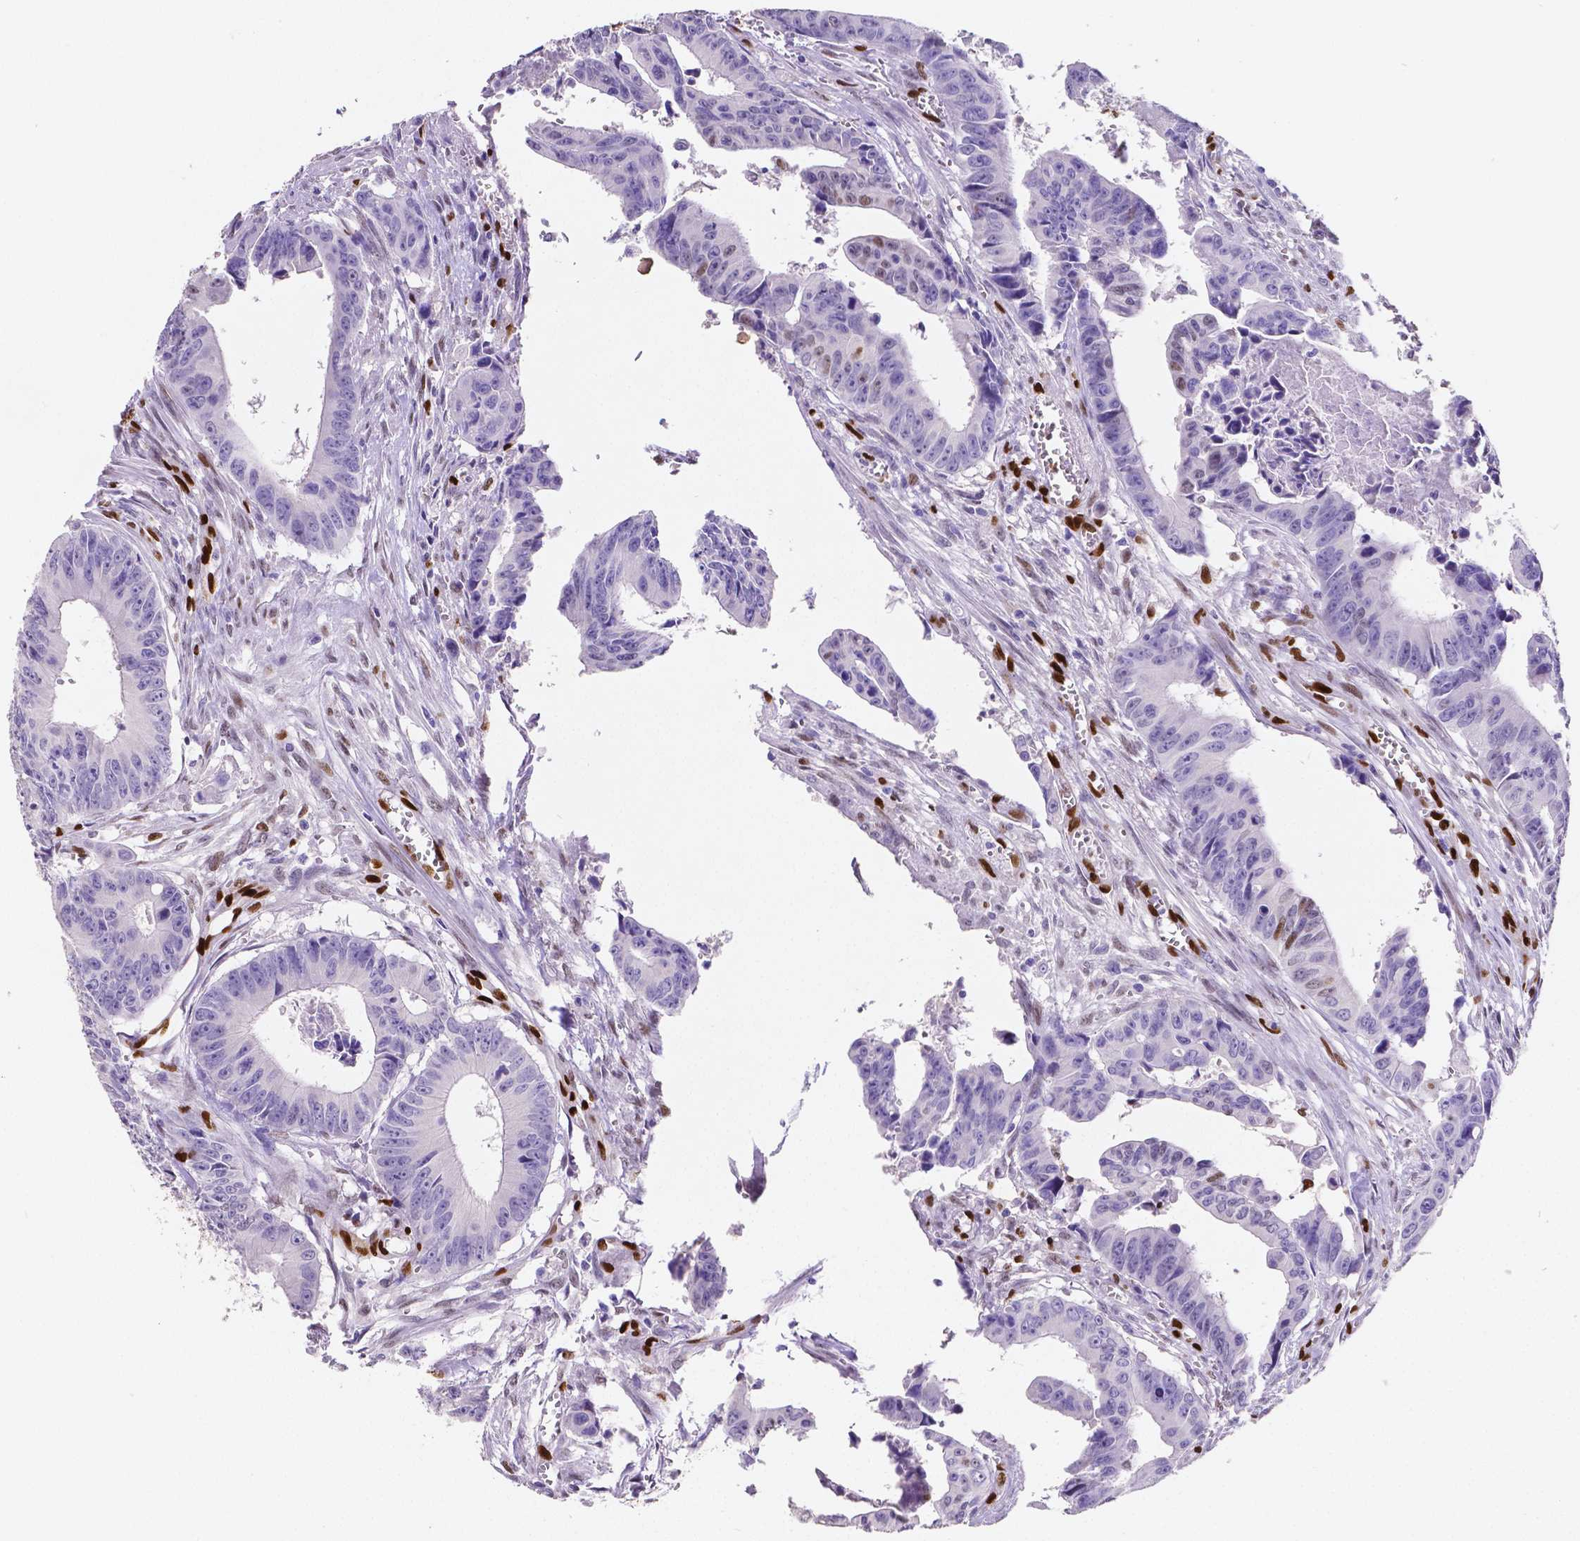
{"staining": {"intensity": "negative", "quantity": "none", "location": "none"}, "tissue": "colorectal cancer", "cell_type": "Tumor cells", "image_type": "cancer", "snomed": [{"axis": "morphology", "description": "Adenocarcinoma, NOS"}, {"axis": "topography", "description": "Colon"}], "caption": "Tumor cells are negative for protein expression in human colorectal adenocarcinoma.", "gene": "MEF2C", "patient": {"sex": "female", "age": 87}}